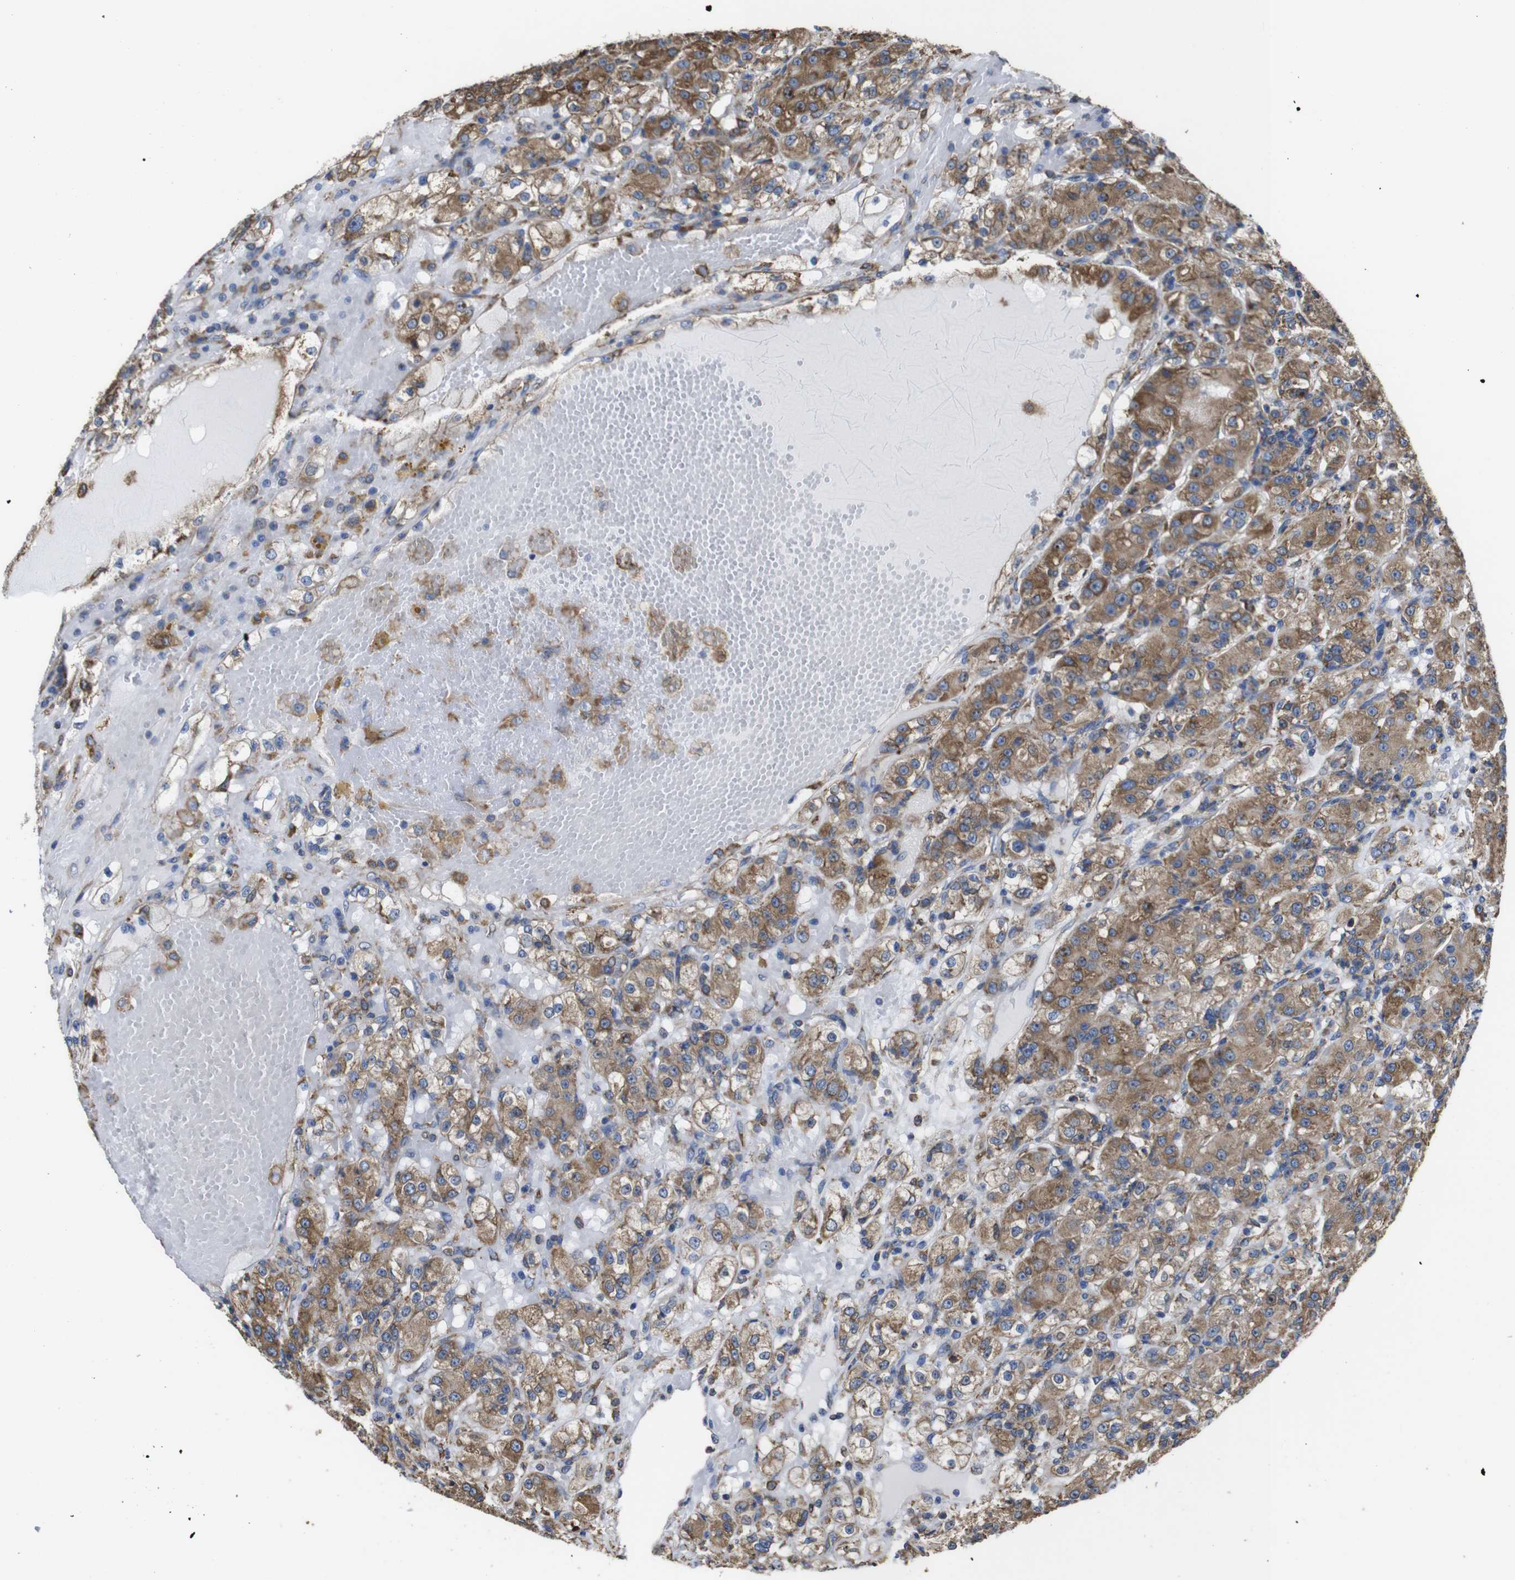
{"staining": {"intensity": "moderate", "quantity": ">75%", "location": "cytoplasmic/membranous"}, "tissue": "renal cancer", "cell_type": "Tumor cells", "image_type": "cancer", "snomed": [{"axis": "morphology", "description": "Normal tissue, NOS"}, {"axis": "morphology", "description": "Adenocarcinoma, NOS"}, {"axis": "topography", "description": "Kidney"}], "caption": "Adenocarcinoma (renal) stained for a protein reveals moderate cytoplasmic/membranous positivity in tumor cells.", "gene": "PPIB", "patient": {"sex": "male", "age": 61}}